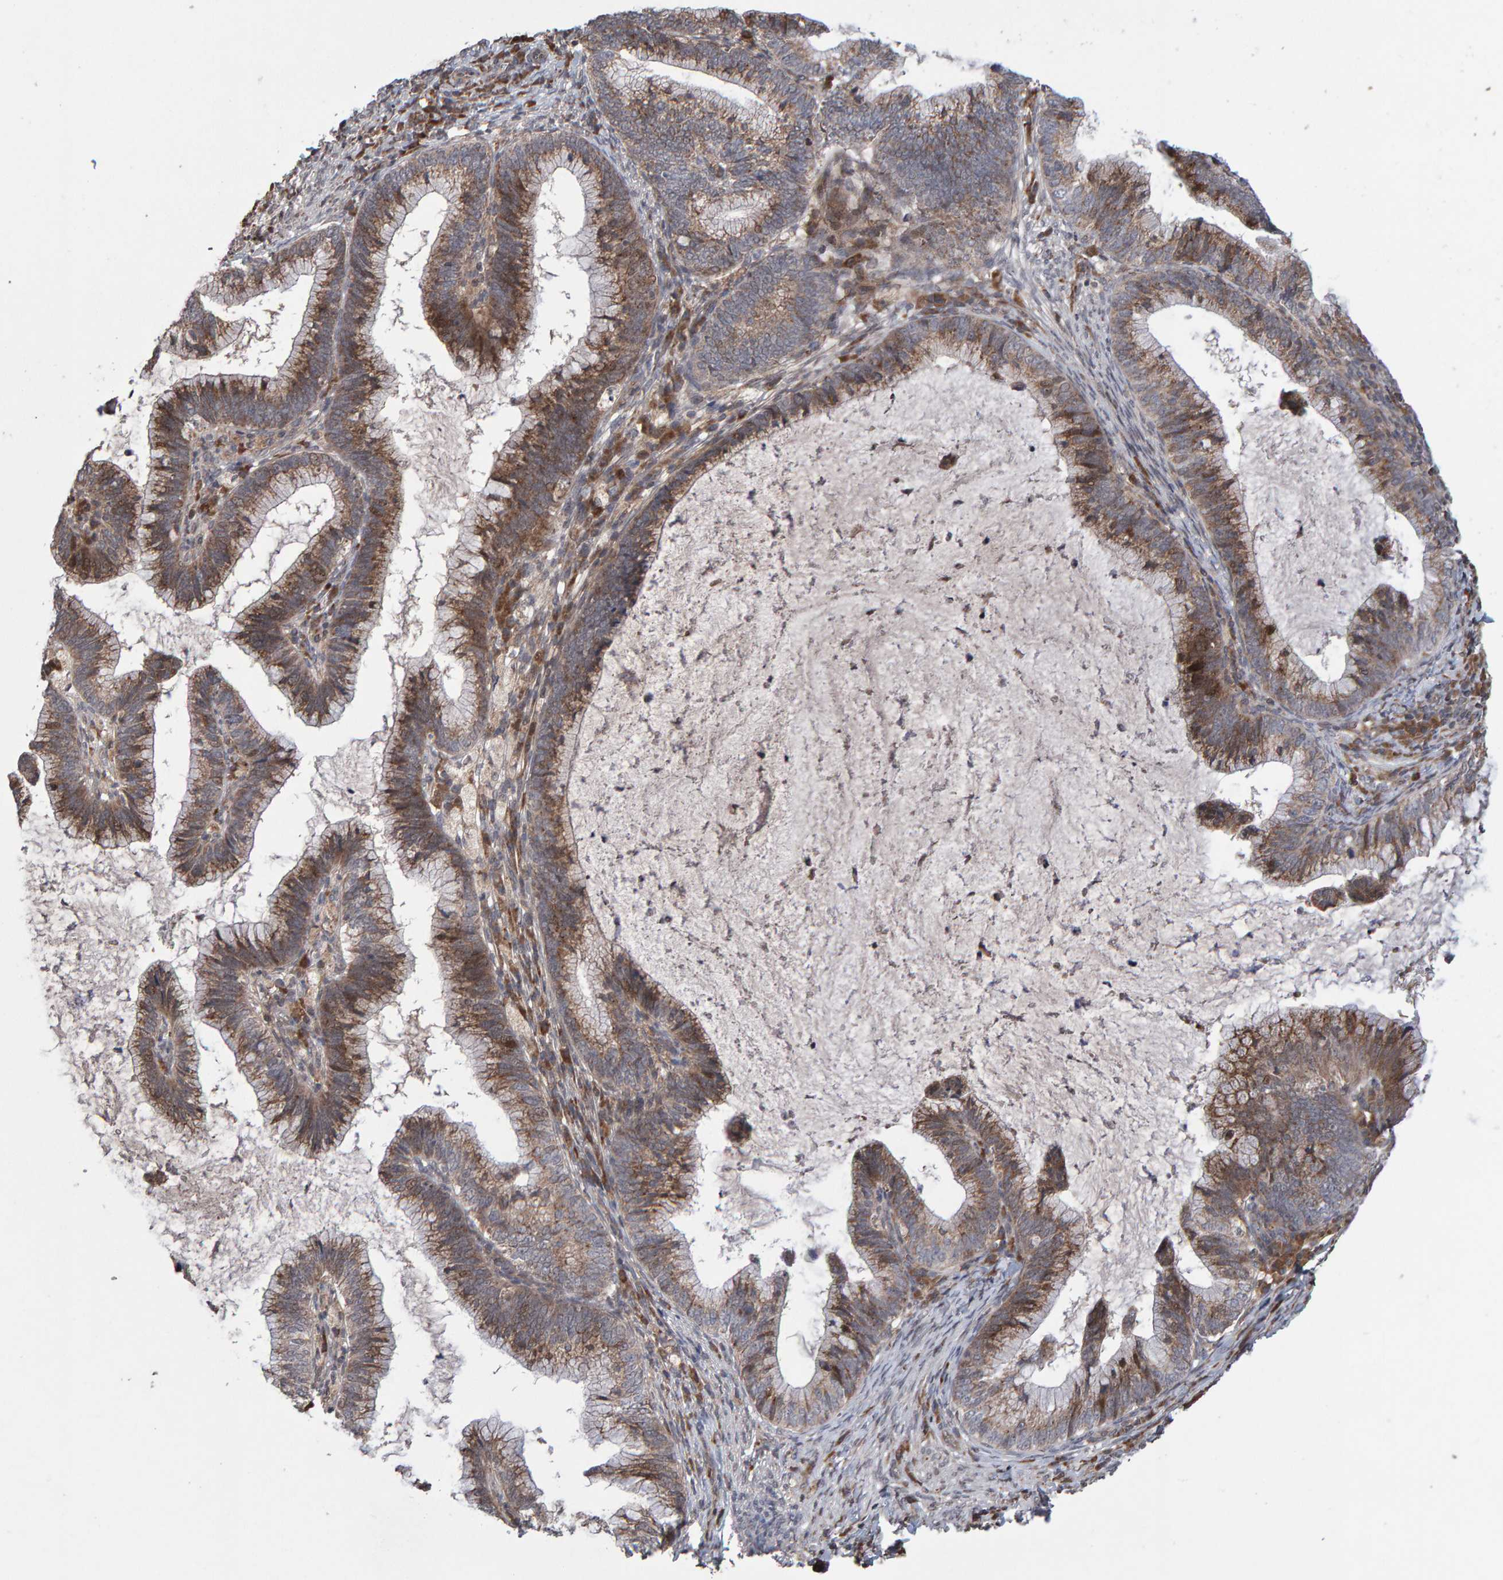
{"staining": {"intensity": "moderate", "quantity": ">75%", "location": "cytoplasmic/membranous"}, "tissue": "cervical cancer", "cell_type": "Tumor cells", "image_type": "cancer", "snomed": [{"axis": "morphology", "description": "Adenocarcinoma, NOS"}, {"axis": "topography", "description": "Cervix"}], "caption": "Immunohistochemical staining of human cervical adenocarcinoma demonstrates medium levels of moderate cytoplasmic/membranous protein positivity in about >75% of tumor cells. The staining was performed using DAB (3,3'-diaminobenzidine) to visualize the protein expression in brown, while the nuclei were stained in blue with hematoxylin (Magnification: 20x).", "gene": "PECR", "patient": {"sex": "female", "age": 36}}